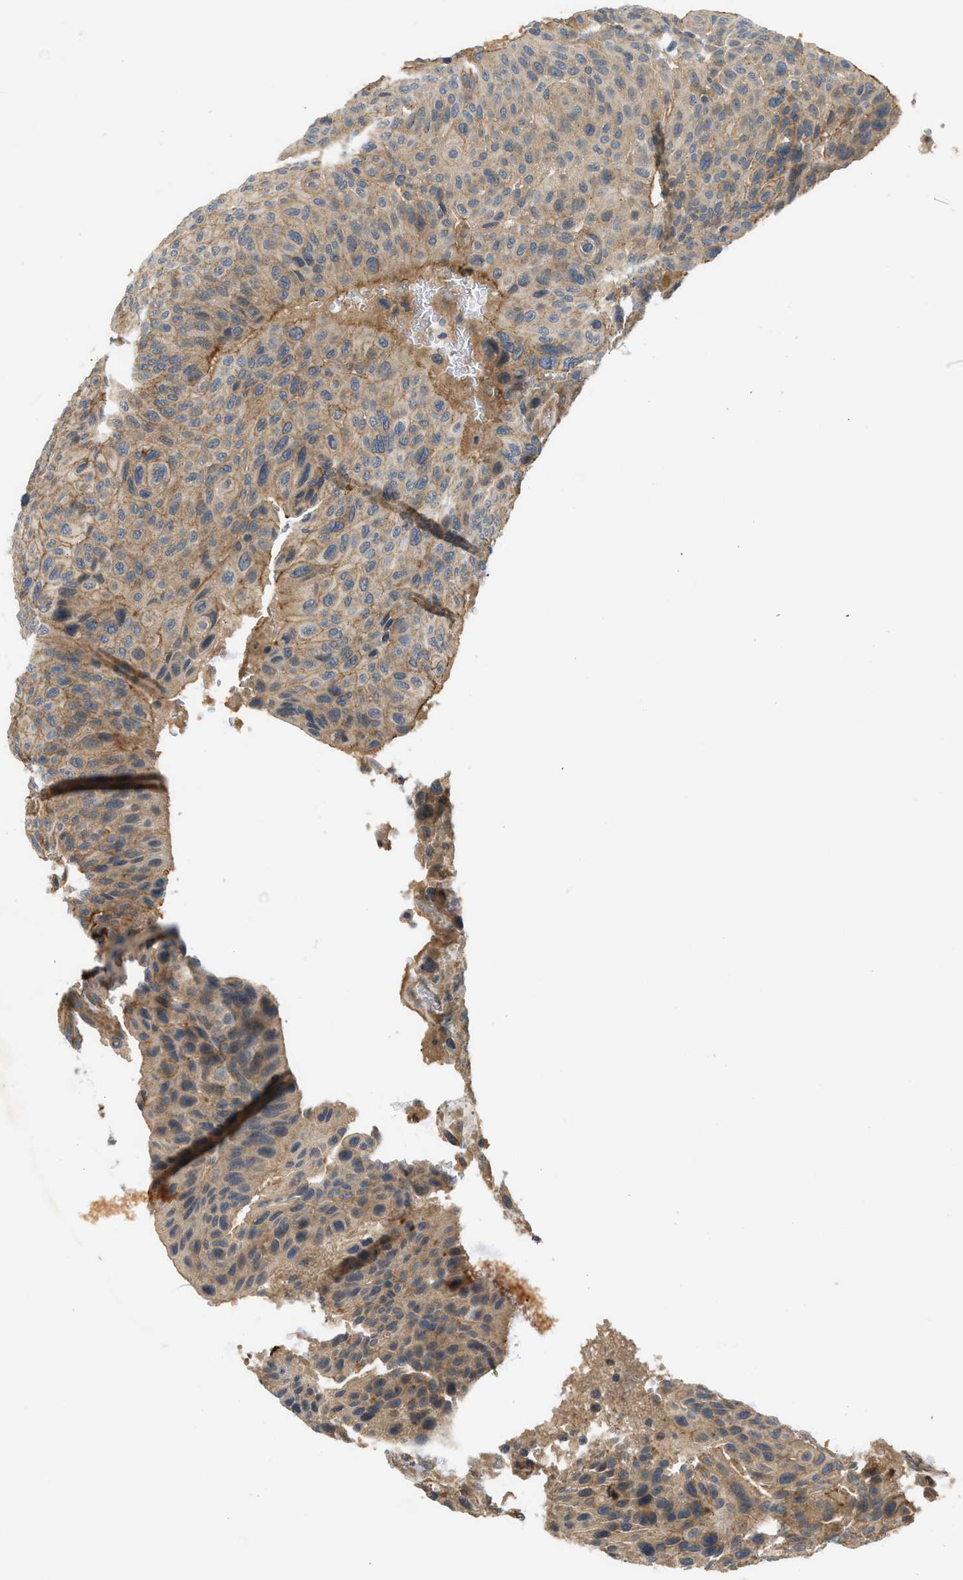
{"staining": {"intensity": "moderate", "quantity": ">75%", "location": "cytoplasmic/membranous"}, "tissue": "urothelial cancer", "cell_type": "Tumor cells", "image_type": "cancer", "snomed": [{"axis": "morphology", "description": "Urothelial carcinoma, High grade"}, {"axis": "topography", "description": "Urinary bladder"}], "caption": "Tumor cells show moderate cytoplasmic/membranous positivity in about >75% of cells in high-grade urothelial carcinoma.", "gene": "ADCY8", "patient": {"sex": "male", "age": 66}}